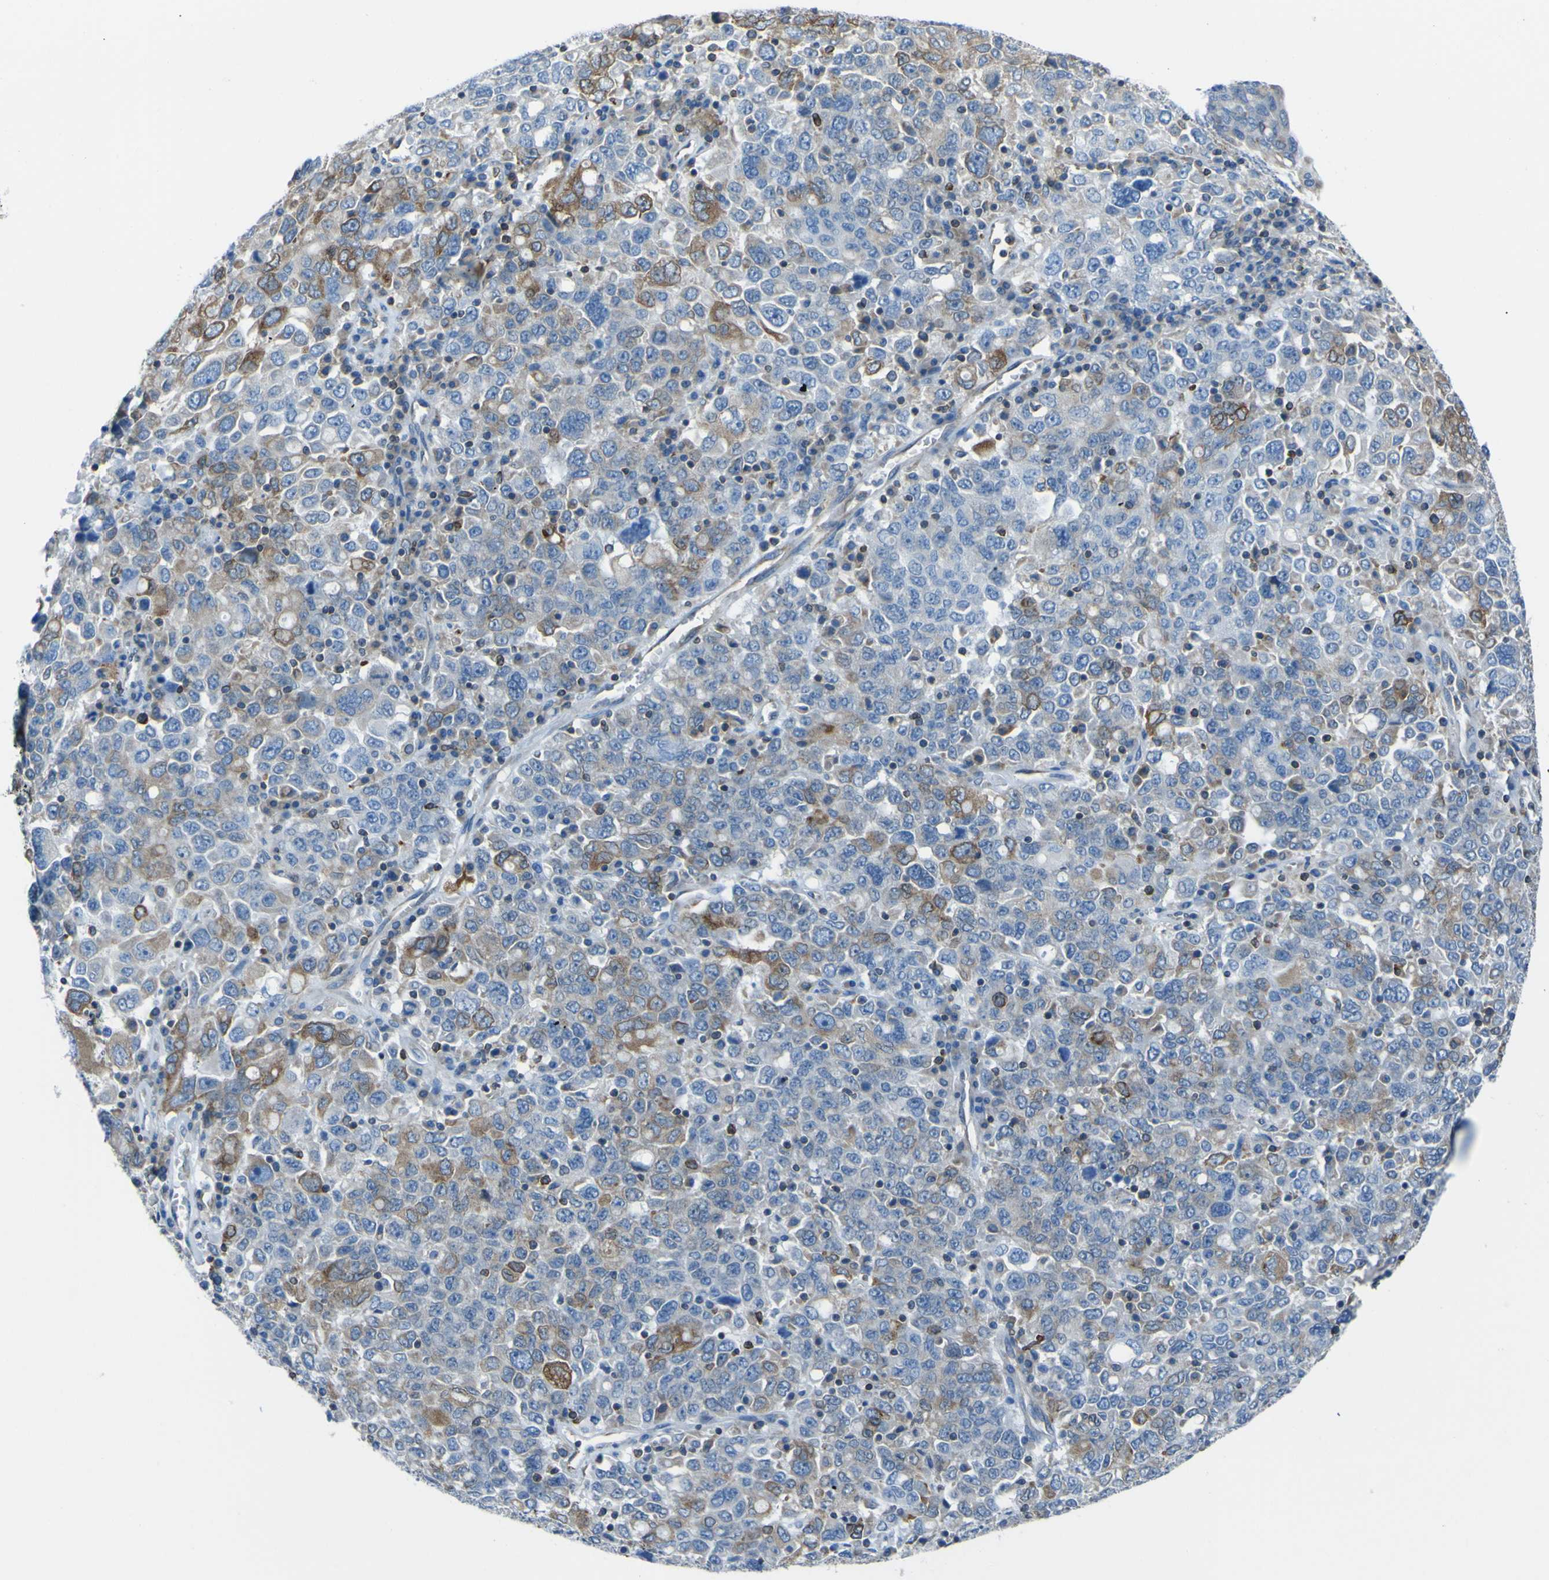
{"staining": {"intensity": "moderate", "quantity": "25%-75%", "location": "cytoplasmic/membranous"}, "tissue": "ovarian cancer", "cell_type": "Tumor cells", "image_type": "cancer", "snomed": [{"axis": "morphology", "description": "Carcinoma, endometroid"}, {"axis": "topography", "description": "Ovary"}], "caption": "Human ovarian endometroid carcinoma stained with a protein marker reveals moderate staining in tumor cells.", "gene": "STIM1", "patient": {"sex": "female", "age": 62}}